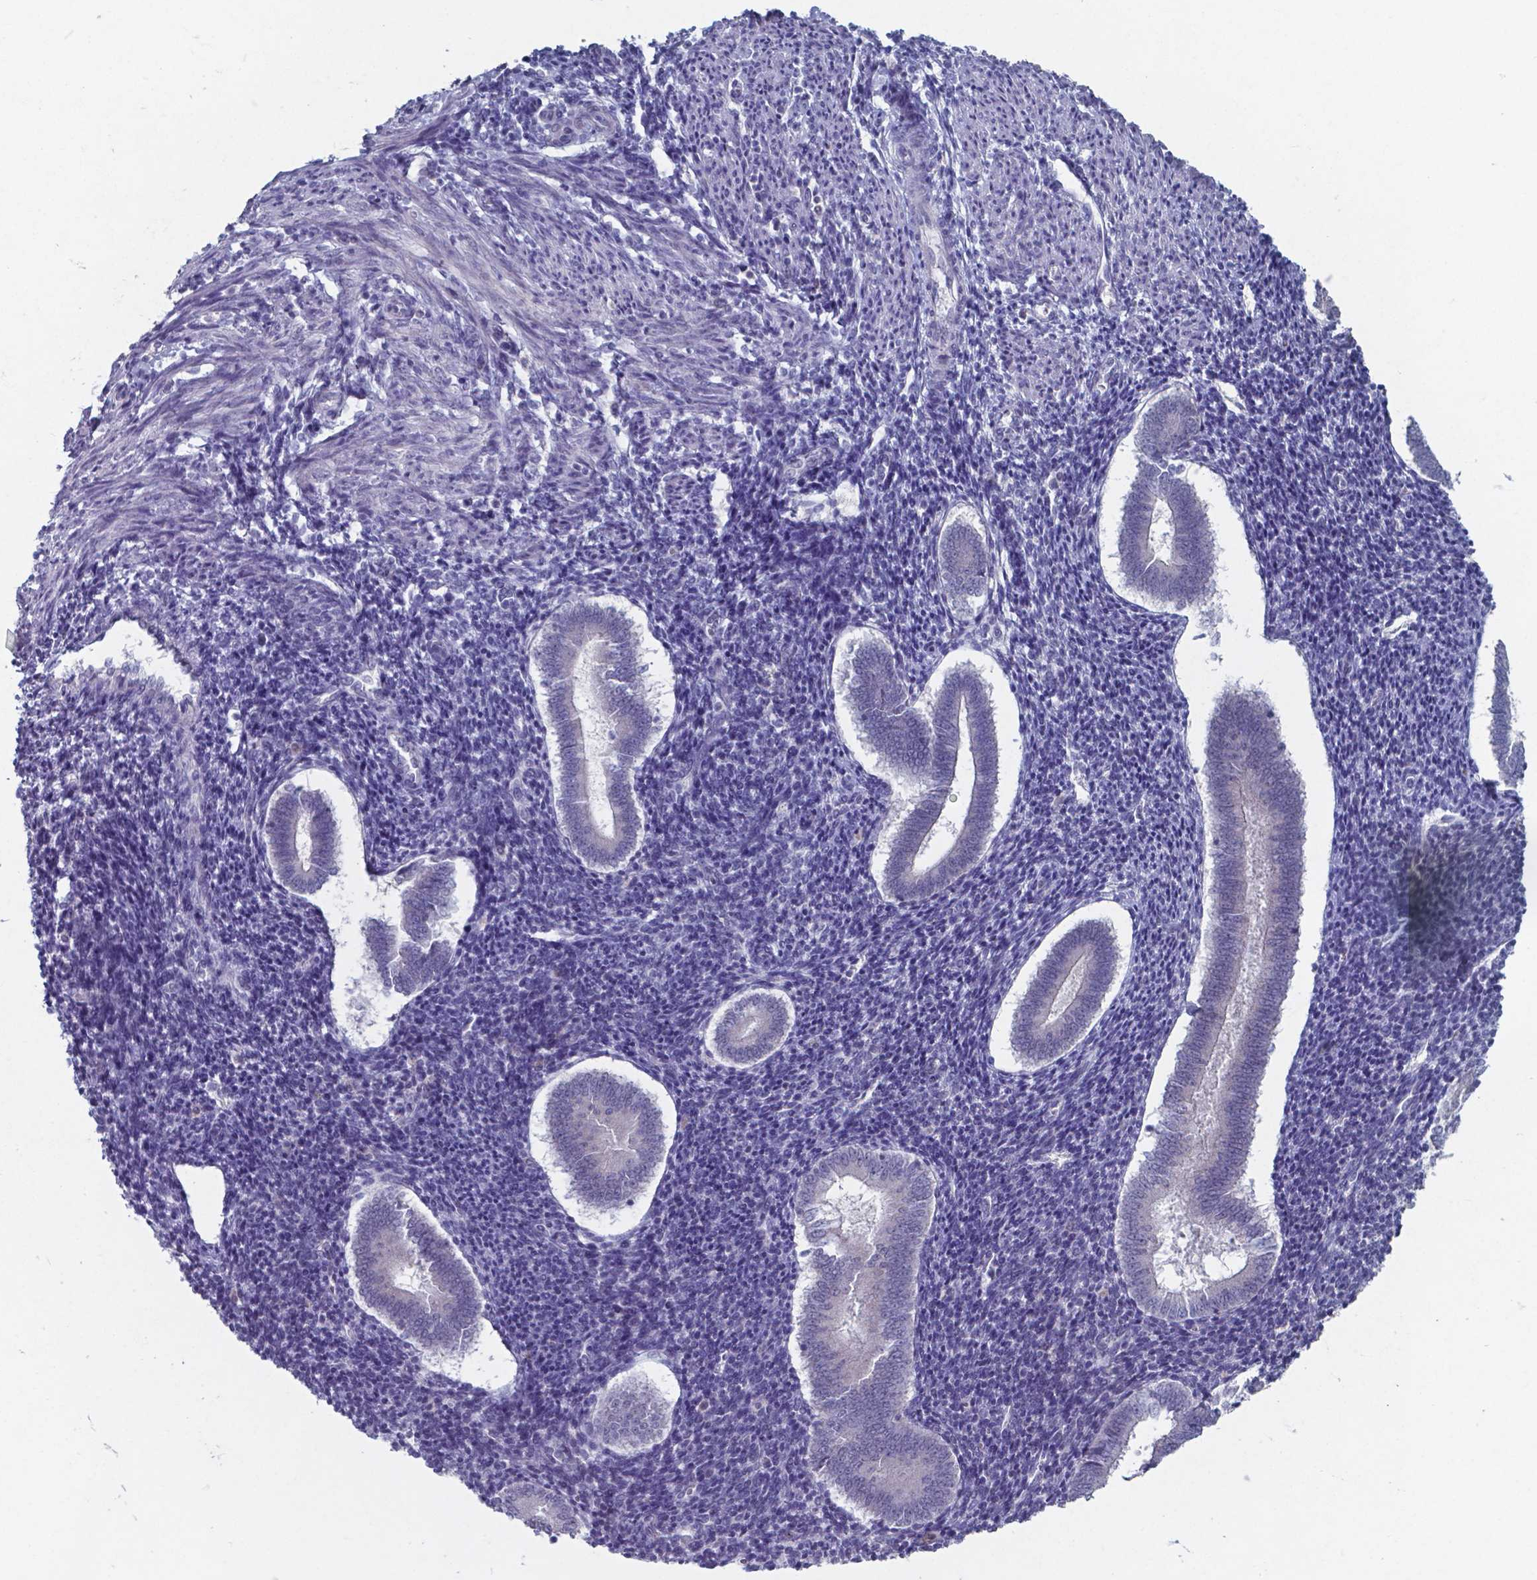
{"staining": {"intensity": "negative", "quantity": "none", "location": "none"}, "tissue": "endometrium", "cell_type": "Cells in endometrial stroma", "image_type": "normal", "snomed": [{"axis": "morphology", "description": "Normal tissue, NOS"}, {"axis": "topography", "description": "Endometrium"}], "caption": "Cells in endometrial stroma are negative for brown protein staining in benign endometrium. (DAB (3,3'-diaminobenzidine) immunohistochemistry, high magnification).", "gene": "TDP2", "patient": {"sex": "female", "age": 25}}